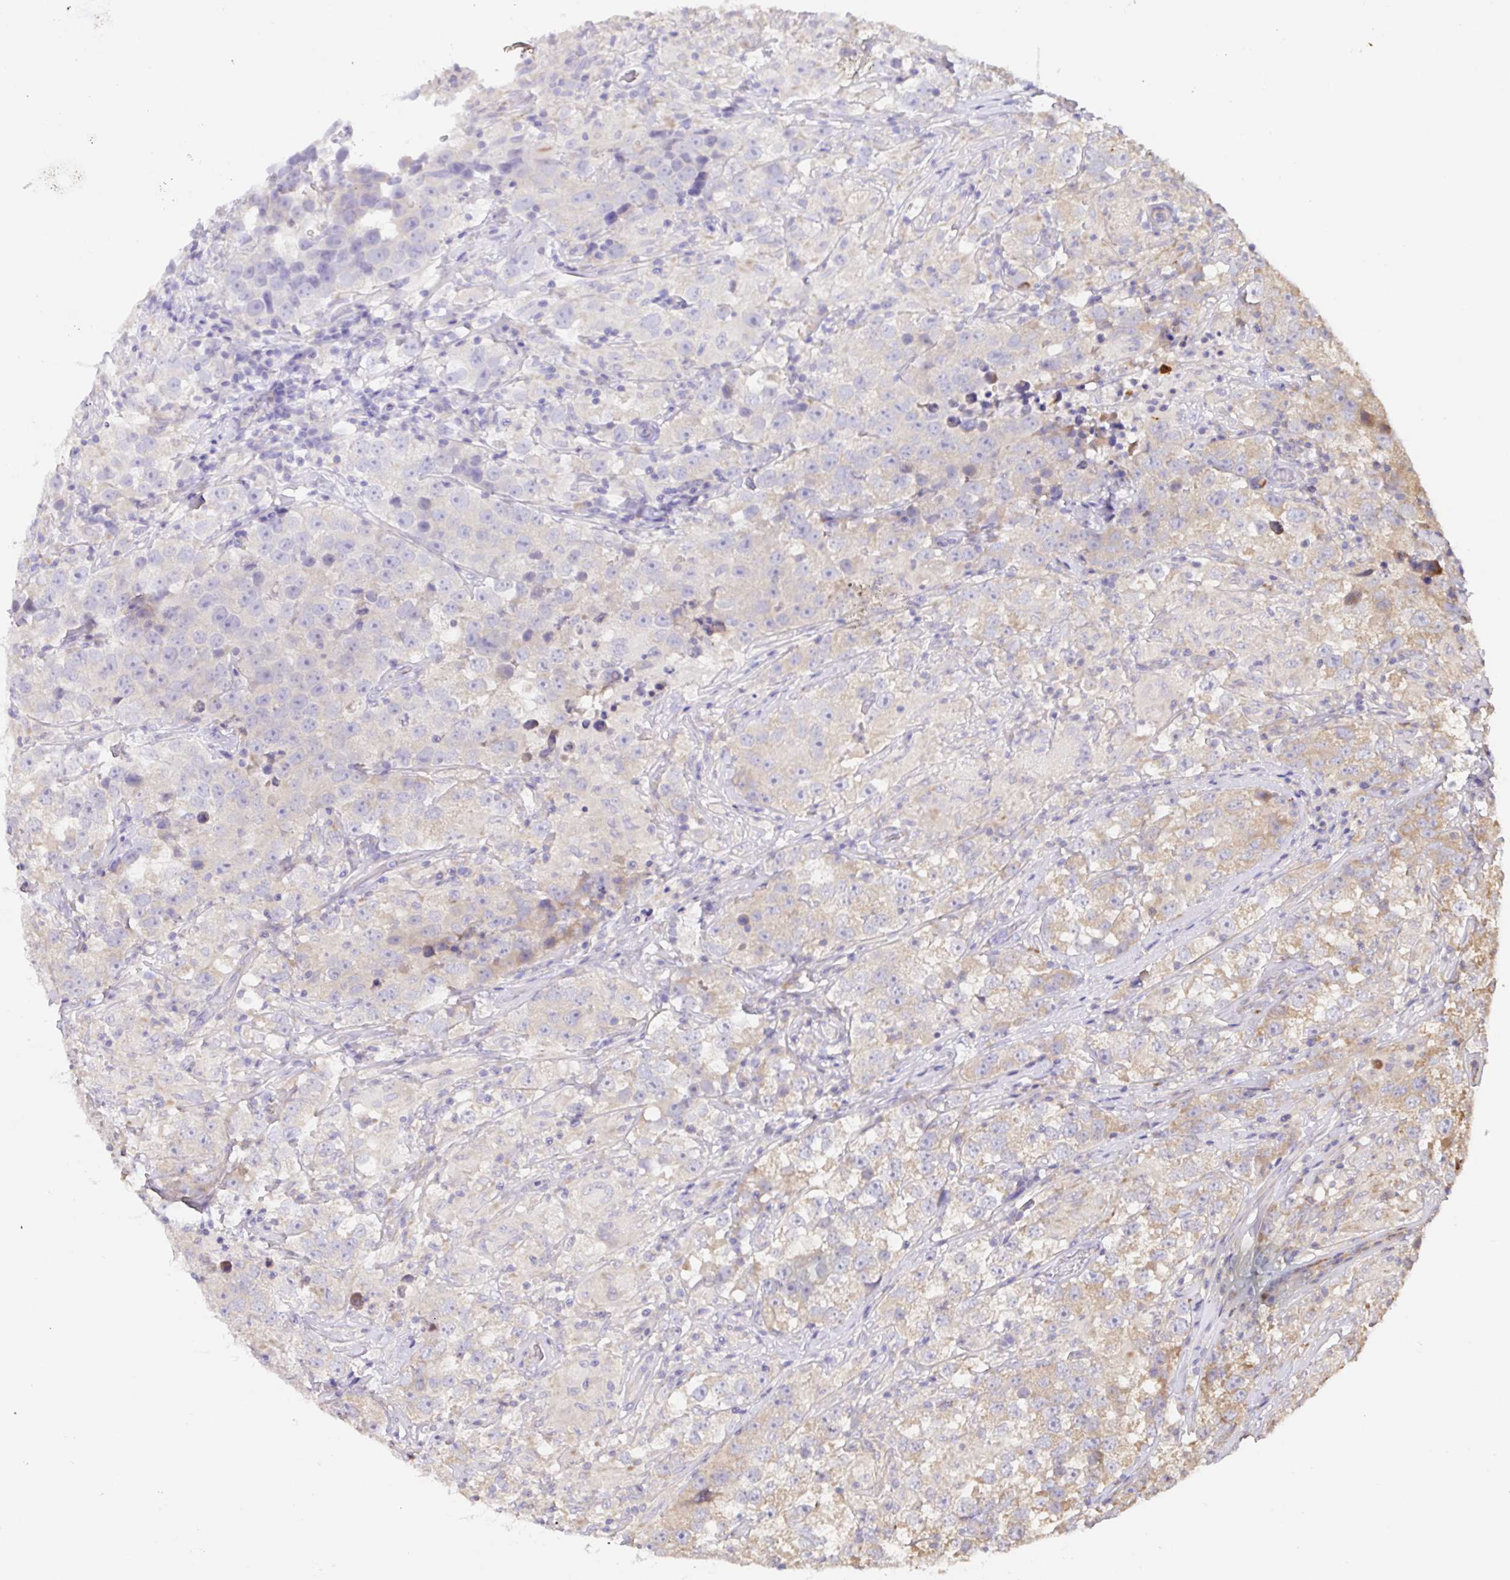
{"staining": {"intensity": "negative", "quantity": "none", "location": "none"}, "tissue": "testis cancer", "cell_type": "Tumor cells", "image_type": "cancer", "snomed": [{"axis": "morphology", "description": "Seminoma, NOS"}, {"axis": "topography", "description": "Testis"}], "caption": "High magnification brightfield microscopy of testis cancer (seminoma) stained with DAB (brown) and counterstained with hematoxylin (blue): tumor cells show no significant positivity. The staining was performed using DAB to visualize the protein expression in brown, while the nuclei were stained in blue with hematoxylin (Magnification: 20x).", "gene": "PDPK1", "patient": {"sex": "male", "age": 46}}